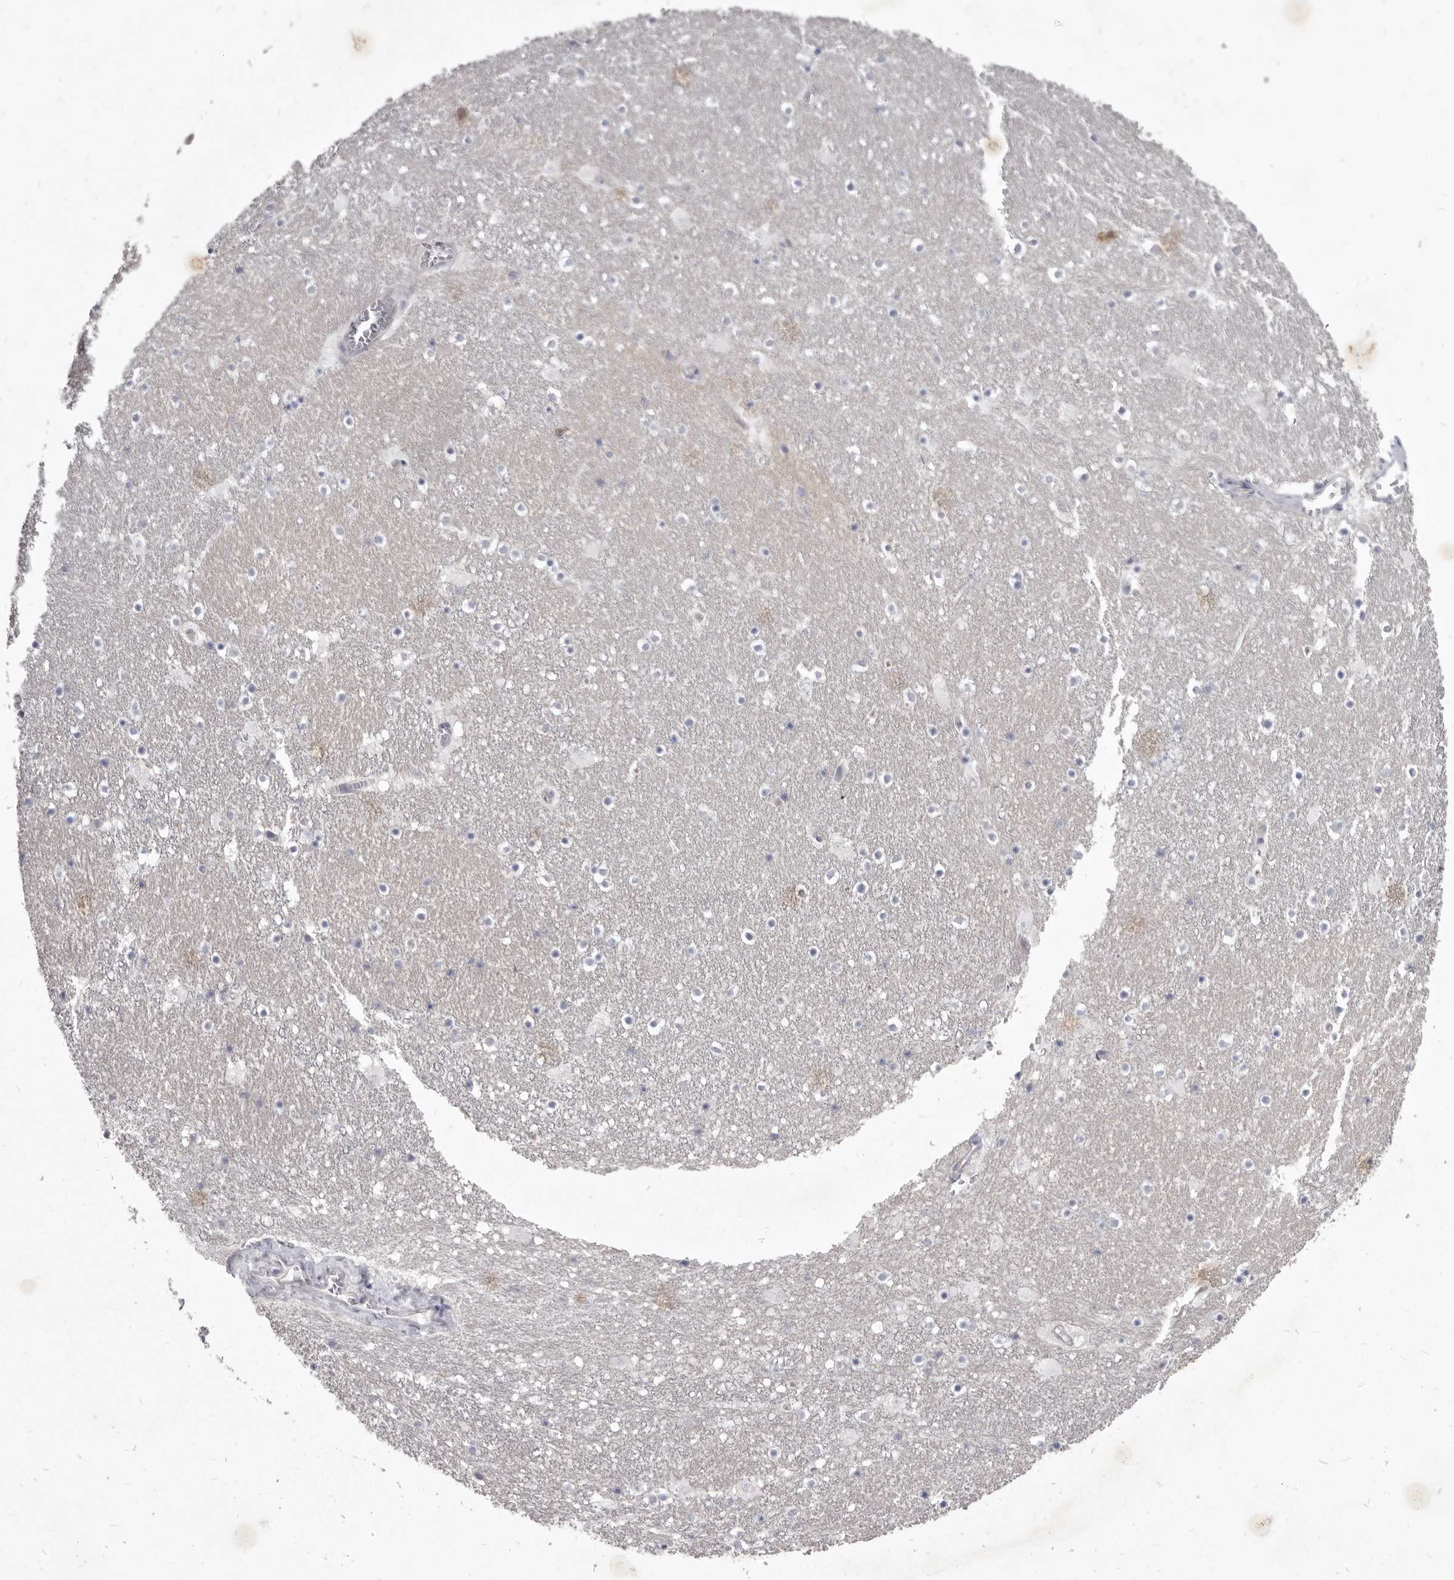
{"staining": {"intensity": "negative", "quantity": "none", "location": "none"}, "tissue": "caudate", "cell_type": "Glial cells", "image_type": "normal", "snomed": [{"axis": "morphology", "description": "Normal tissue, NOS"}, {"axis": "topography", "description": "Lateral ventricle wall"}], "caption": "This is an IHC photomicrograph of unremarkable caudate. There is no positivity in glial cells.", "gene": "GSK3B", "patient": {"sex": "male", "age": 45}}